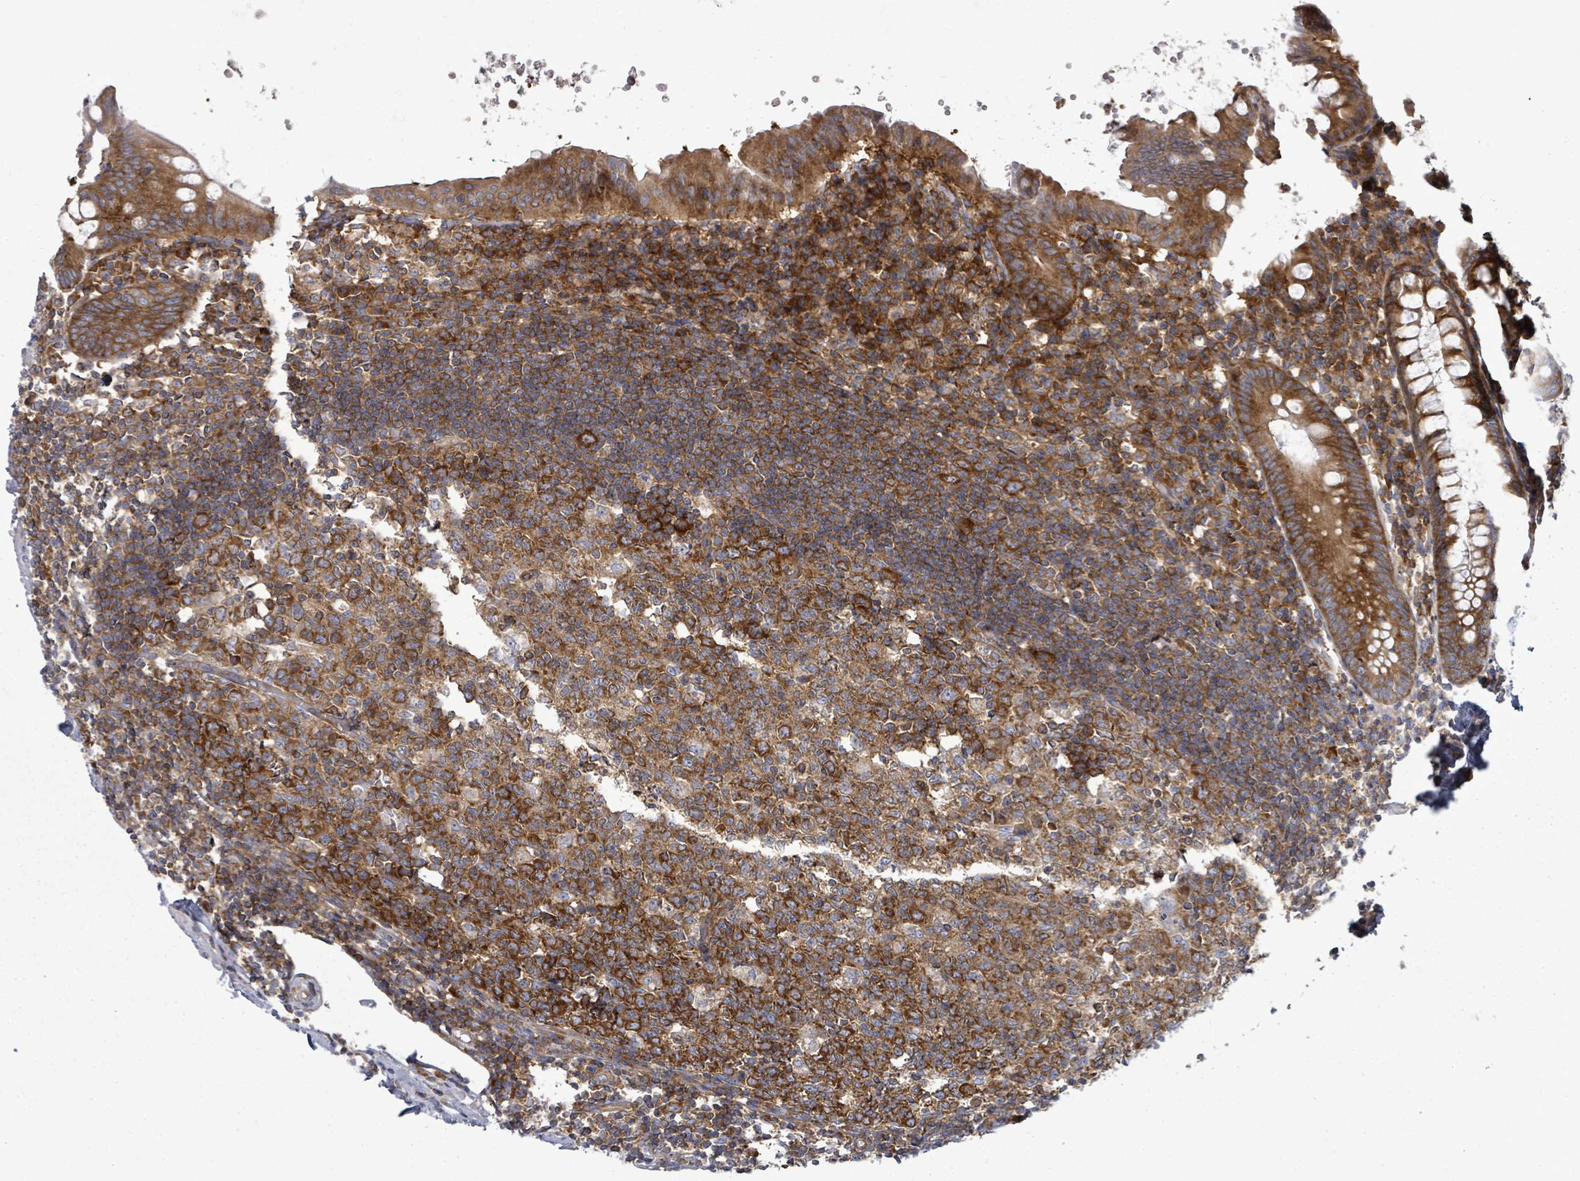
{"staining": {"intensity": "strong", "quantity": ">75%", "location": "cytoplasmic/membranous"}, "tissue": "appendix", "cell_type": "Glandular cells", "image_type": "normal", "snomed": [{"axis": "morphology", "description": "Normal tissue, NOS"}, {"axis": "topography", "description": "Appendix"}], "caption": "IHC image of unremarkable appendix: appendix stained using IHC demonstrates high levels of strong protein expression localized specifically in the cytoplasmic/membranous of glandular cells, appearing as a cytoplasmic/membranous brown color.", "gene": "EIF3CL", "patient": {"sex": "female", "age": 54}}